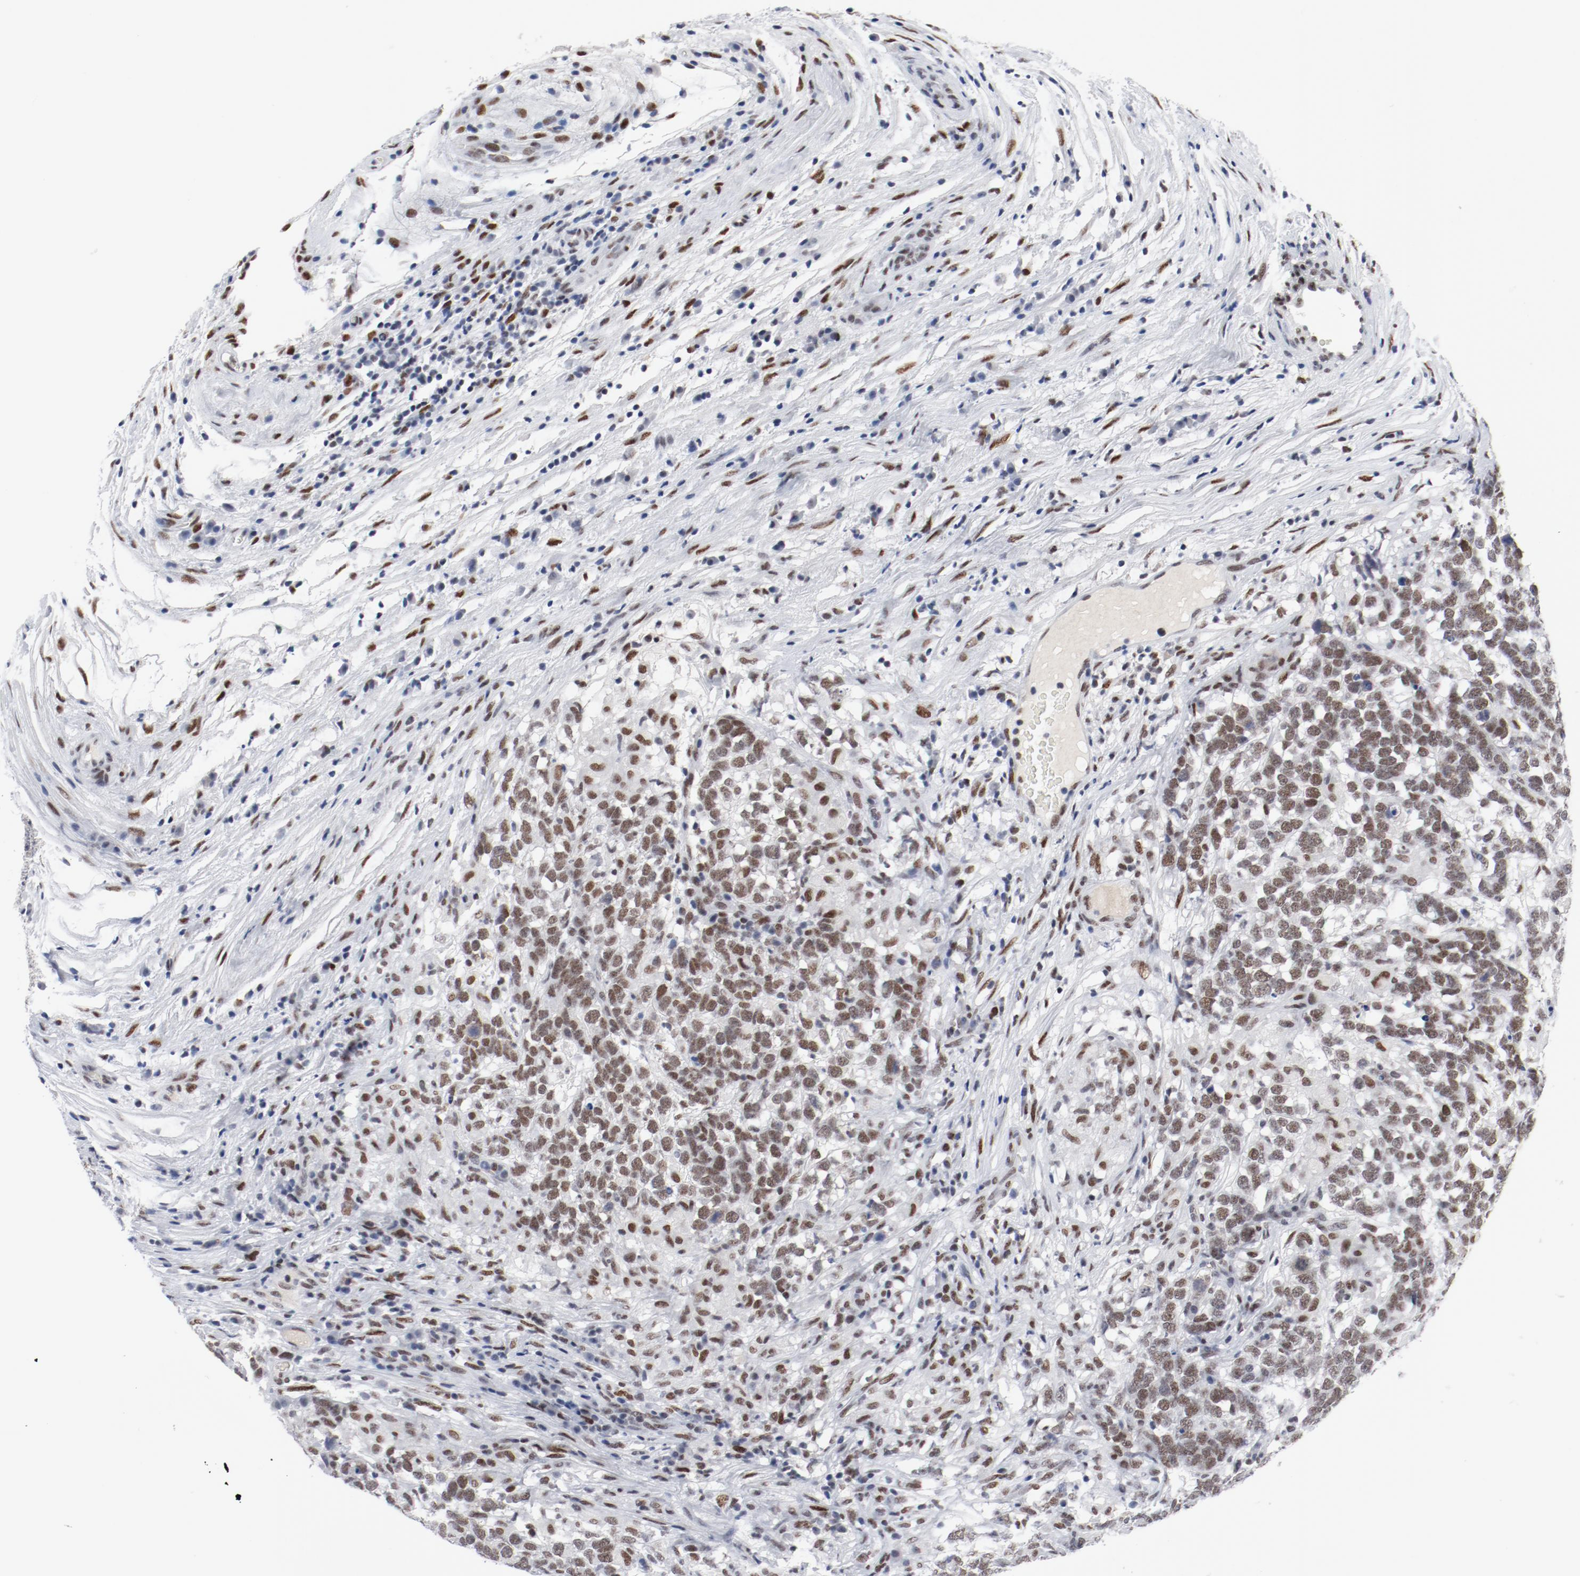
{"staining": {"intensity": "moderate", "quantity": ">75%", "location": "nuclear"}, "tissue": "testis cancer", "cell_type": "Tumor cells", "image_type": "cancer", "snomed": [{"axis": "morphology", "description": "Carcinoma, Embryonal, NOS"}, {"axis": "topography", "description": "Testis"}], "caption": "Human embryonal carcinoma (testis) stained for a protein (brown) reveals moderate nuclear positive positivity in approximately >75% of tumor cells.", "gene": "ARNT", "patient": {"sex": "male", "age": 26}}